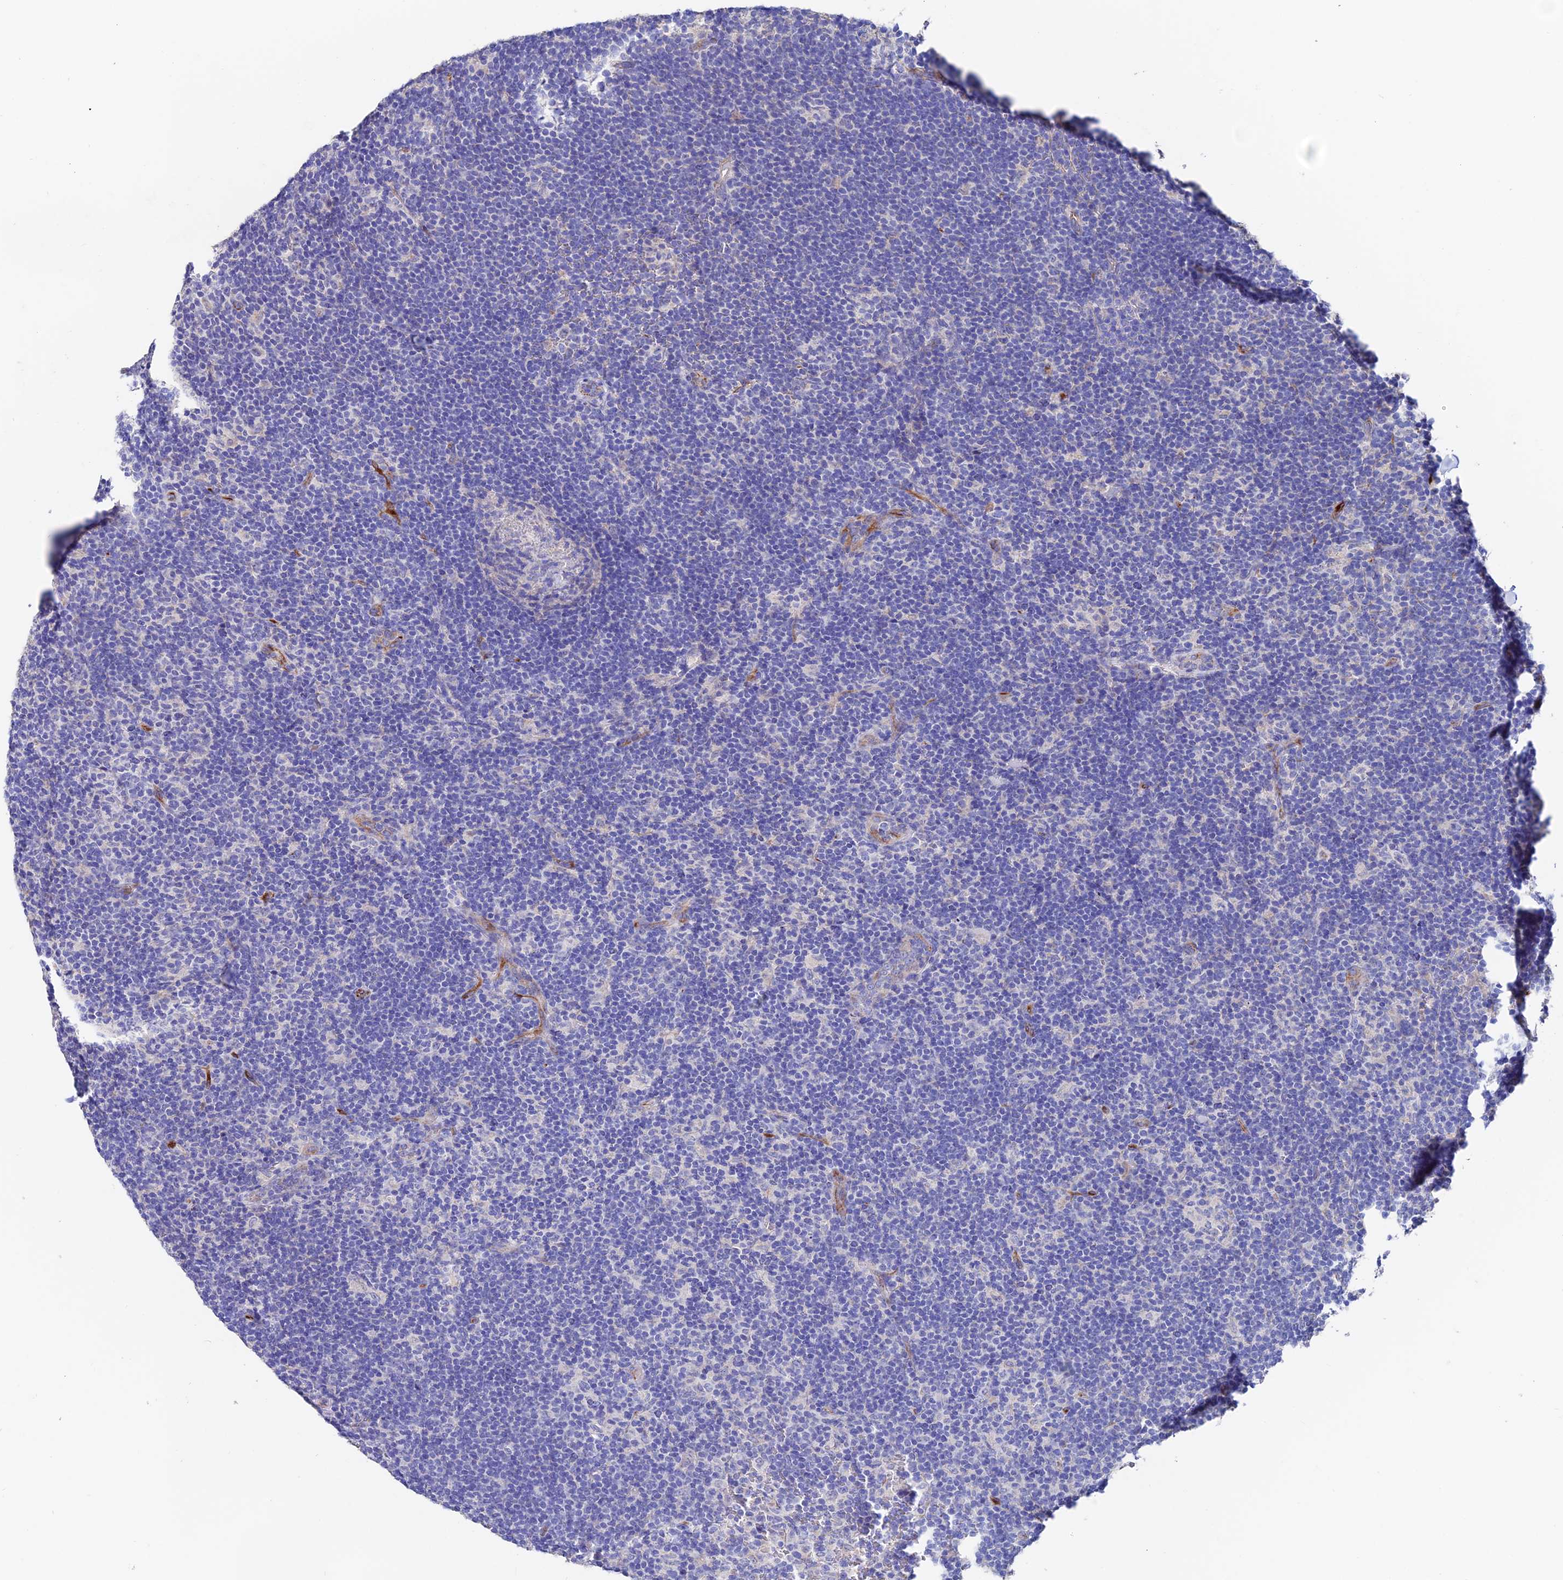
{"staining": {"intensity": "negative", "quantity": "none", "location": "none"}, "tissue": "lymphoma", "cell_type": "Tumor cells", "image_type": "cancer", "snomed": [{"axis": "morphology", "description": "Hodgkin's disease, NOS"}, {"axis": "topography", "description": "Lymph node"}], "caption": "The image demonstrates no staining of tumor cells in lymphoma.", "gene": "ESM1", "patient": {"sex": "female", "age": 57}}